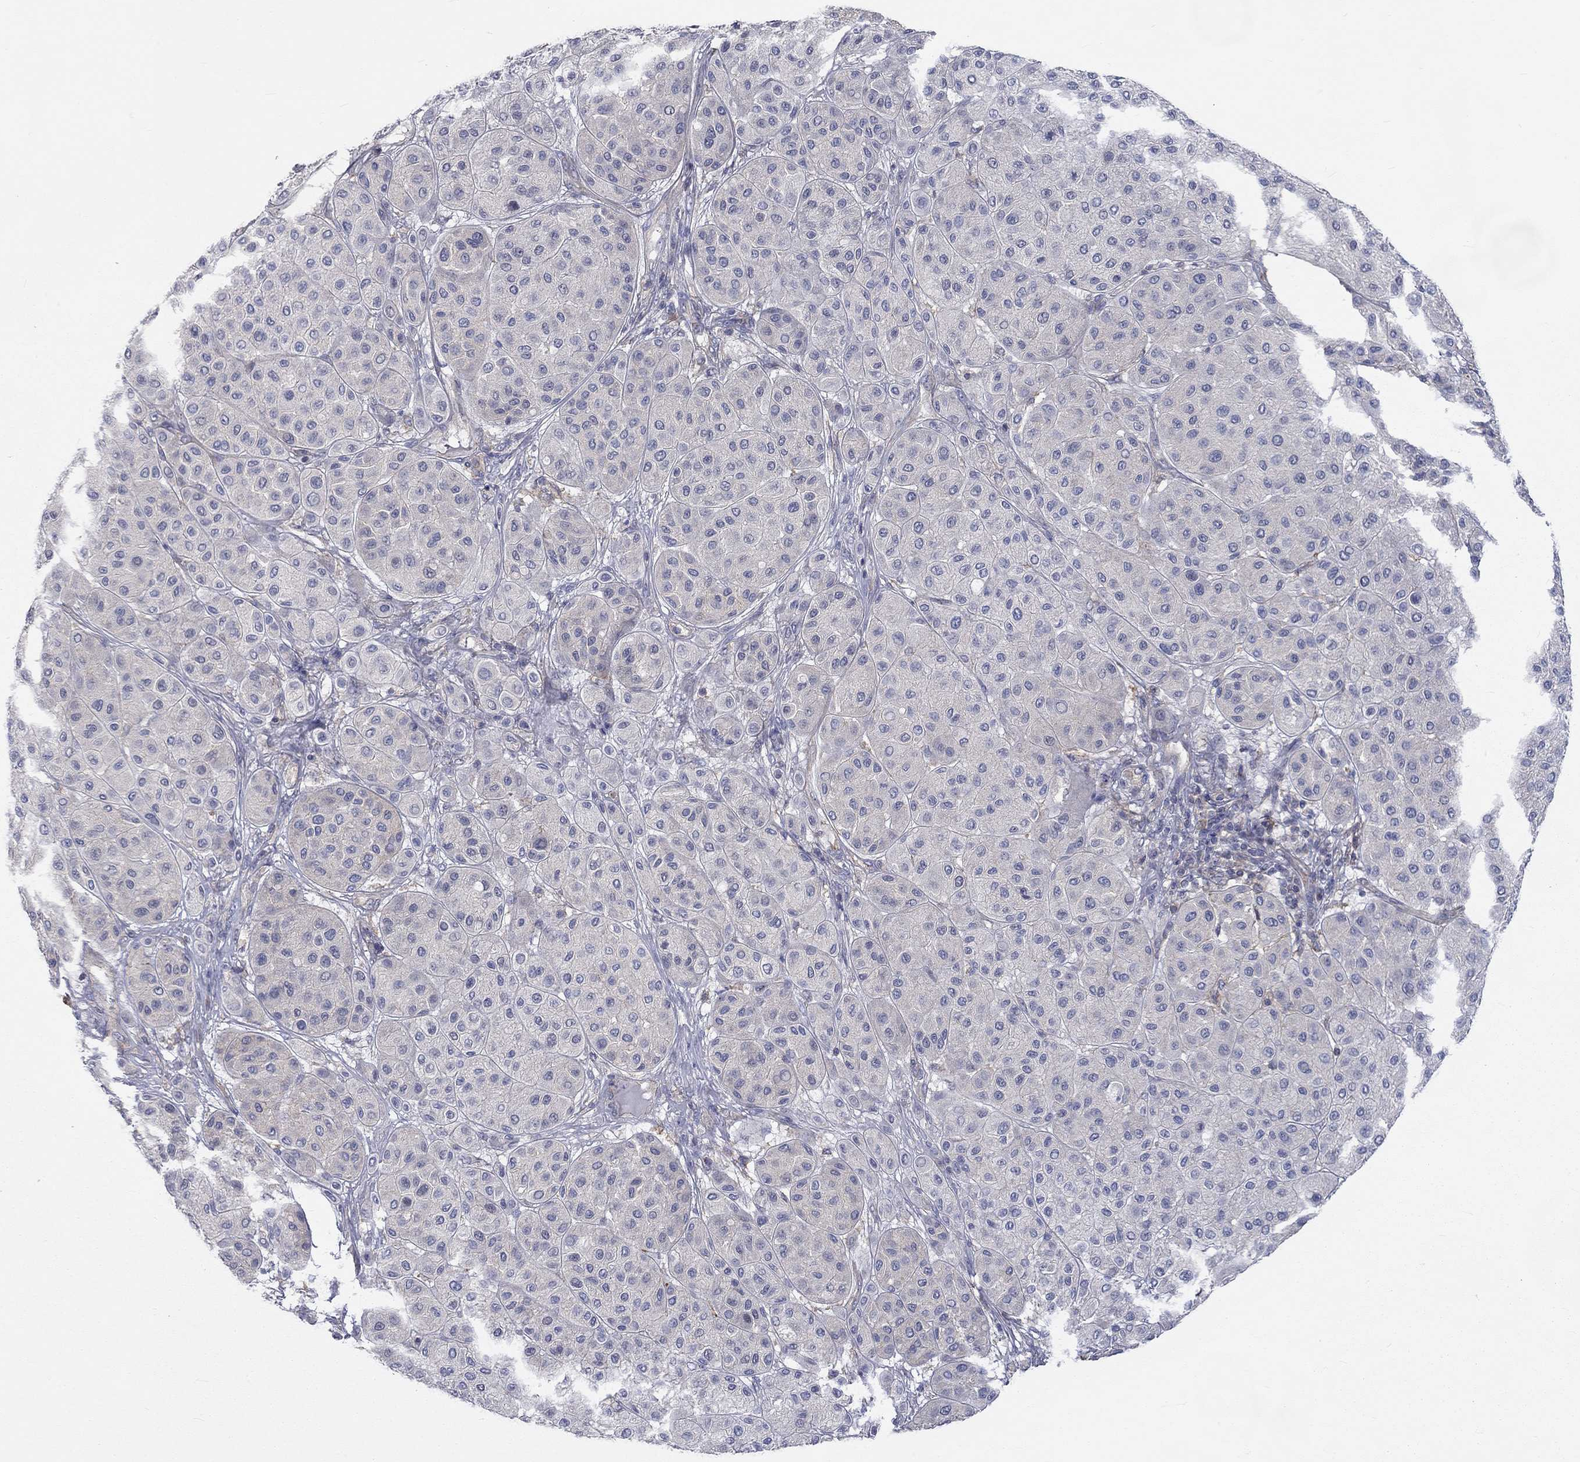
{"staining": {"intensity": "weak", "quantity": "<25%", "location": "cytoplasmic/membranous"}, "tissue": "melanoma", "cell_type": "Tumor cells", "image_type": "cancer", "snomed": [{"axis": "morphology", "description": "Malignant melanoma, Metastatic site"}, {"axis": "topography", "description": "Smooth muscle"}], "caption": "Human melanoma stained for a protein using immunohistochemistry displays no positivity in tumor cells.", "gene": "PCDHGA10", "patient": {"sex": "male", "age": 41}}